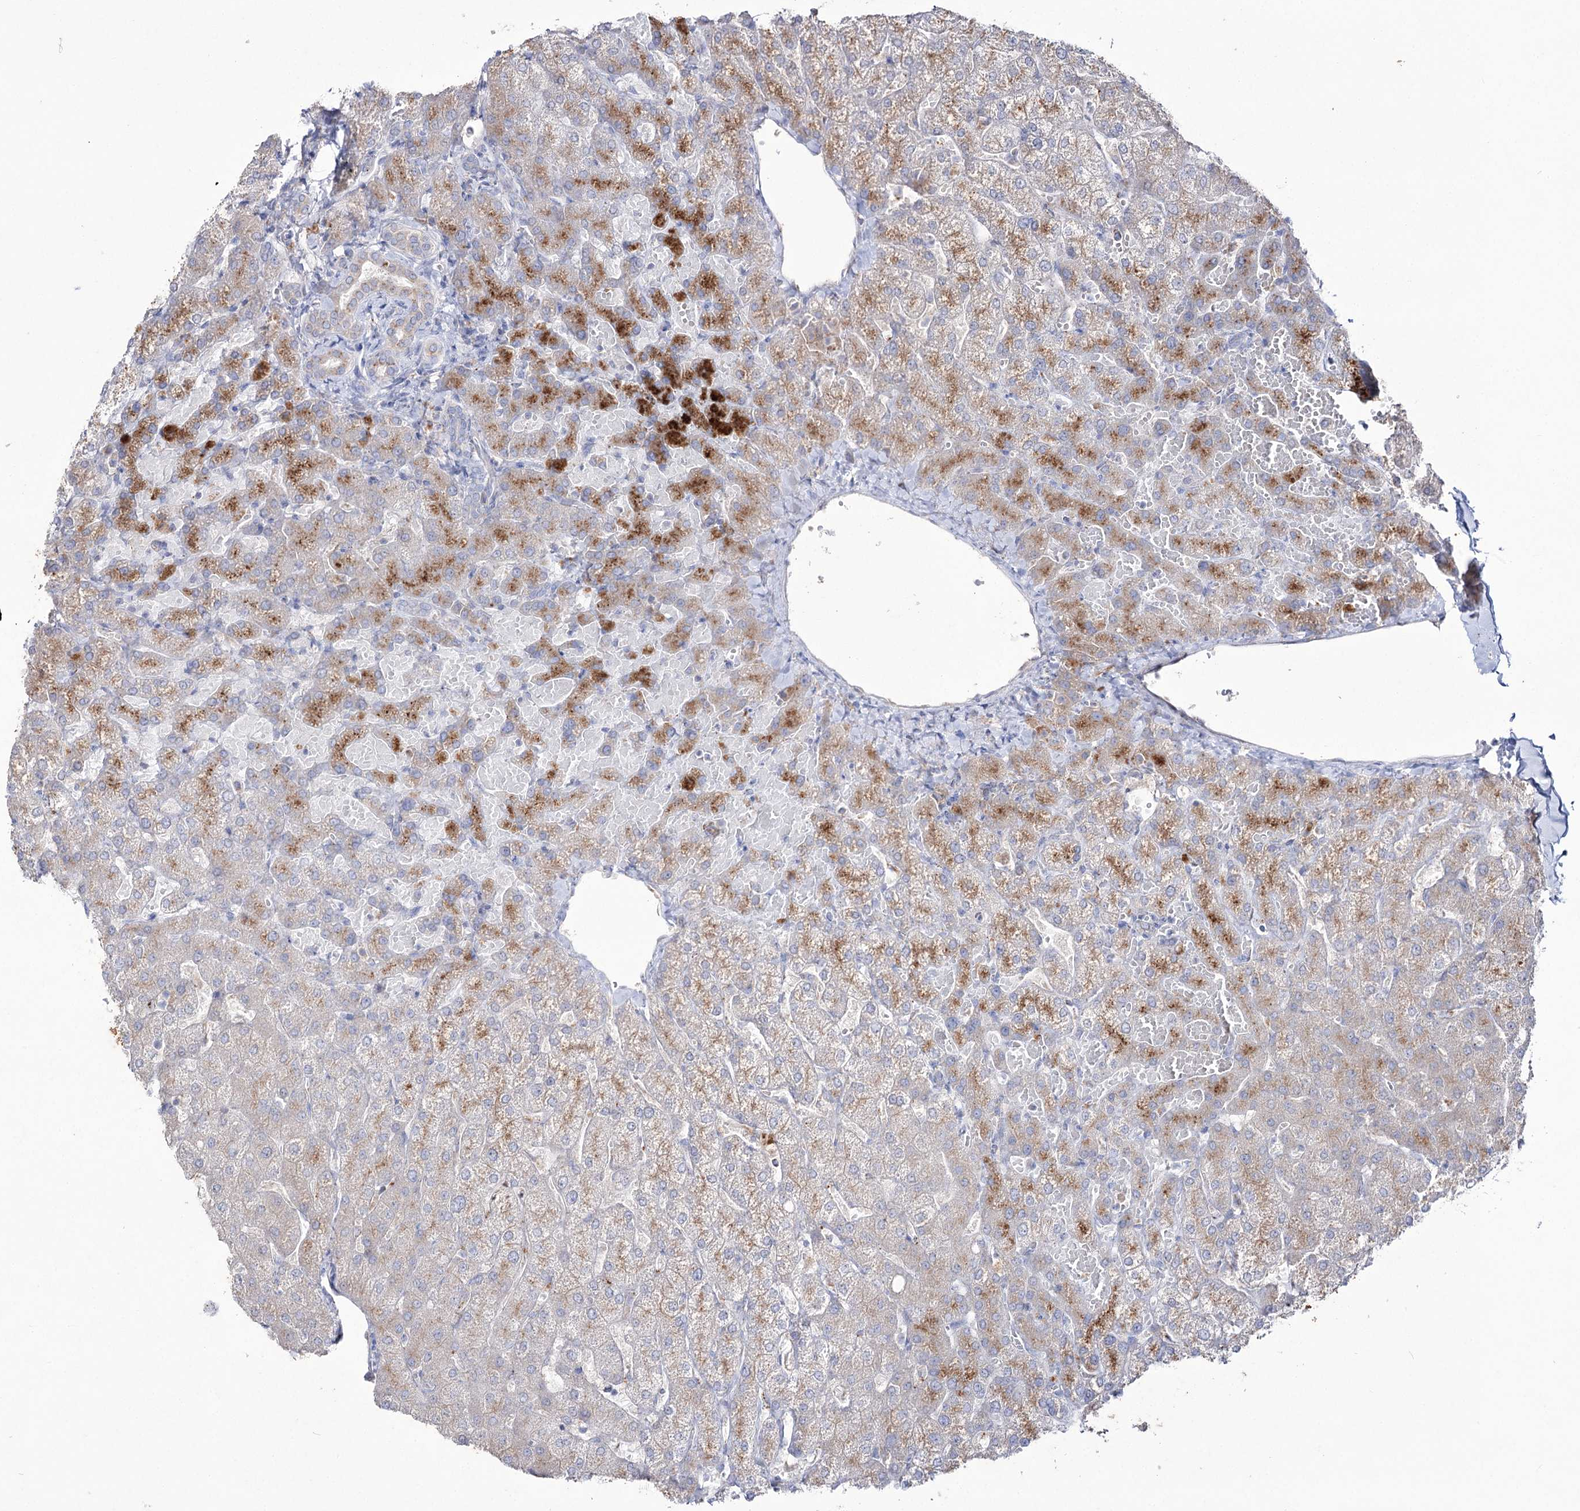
{"staining": {"intensity": "negative", "quantity": "none", "location": "none"}, "tissue": "liver", "cell_type": "Cholangiocytes", "image_type": "normal", "snomed": [{"axis": "morphology", "description": "Normal tissue, NOS"}, {"axis": "topography", "description": "Liver"}], "caption": "Image shows no protein staining in cholangiocytes of benign liver.", "gene": "NAGLU", "patient": {"sex": "female", "age": 54}}